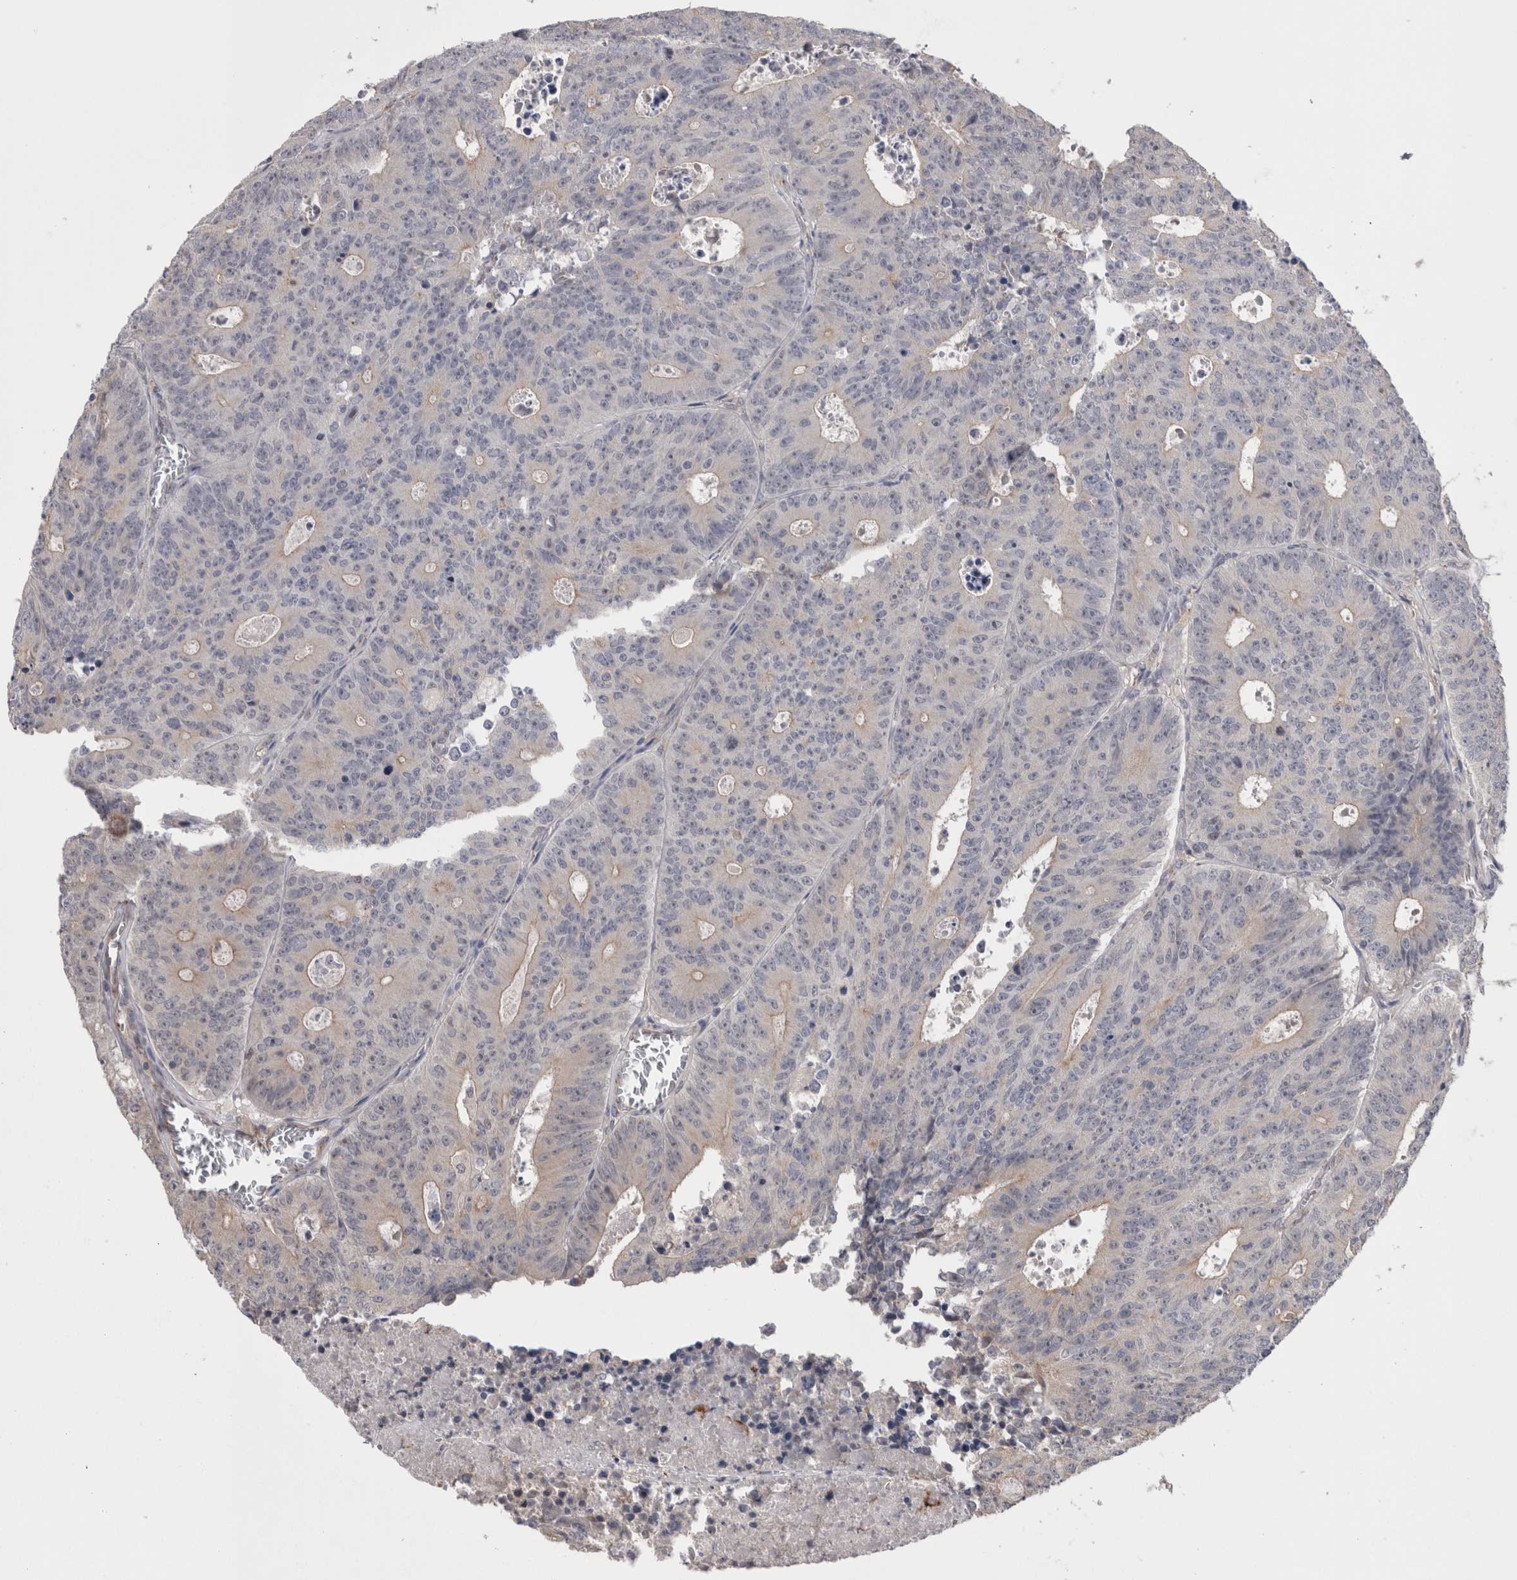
{"staining": {"intensity": "negative", "quantity": "none", "location": "none"}, "tissue": "colorectal cancer", "cell_type": "Tumor cells", "image_type": "cancer", "snomed": [{"axis": "morphology", "description": "Adenocarcinoma, NOS"}, {"axis": "topography", "description": "Colon"}], "caption": "DAB (3,3'-diaminobenzidine) immunohistochemical staining of human colorectal cancer (adenocarcinoma) demonstrates no significant staining in tumor cells.", "gene": "DCTN6", "patient": {"sex": "male", "age": 87}}